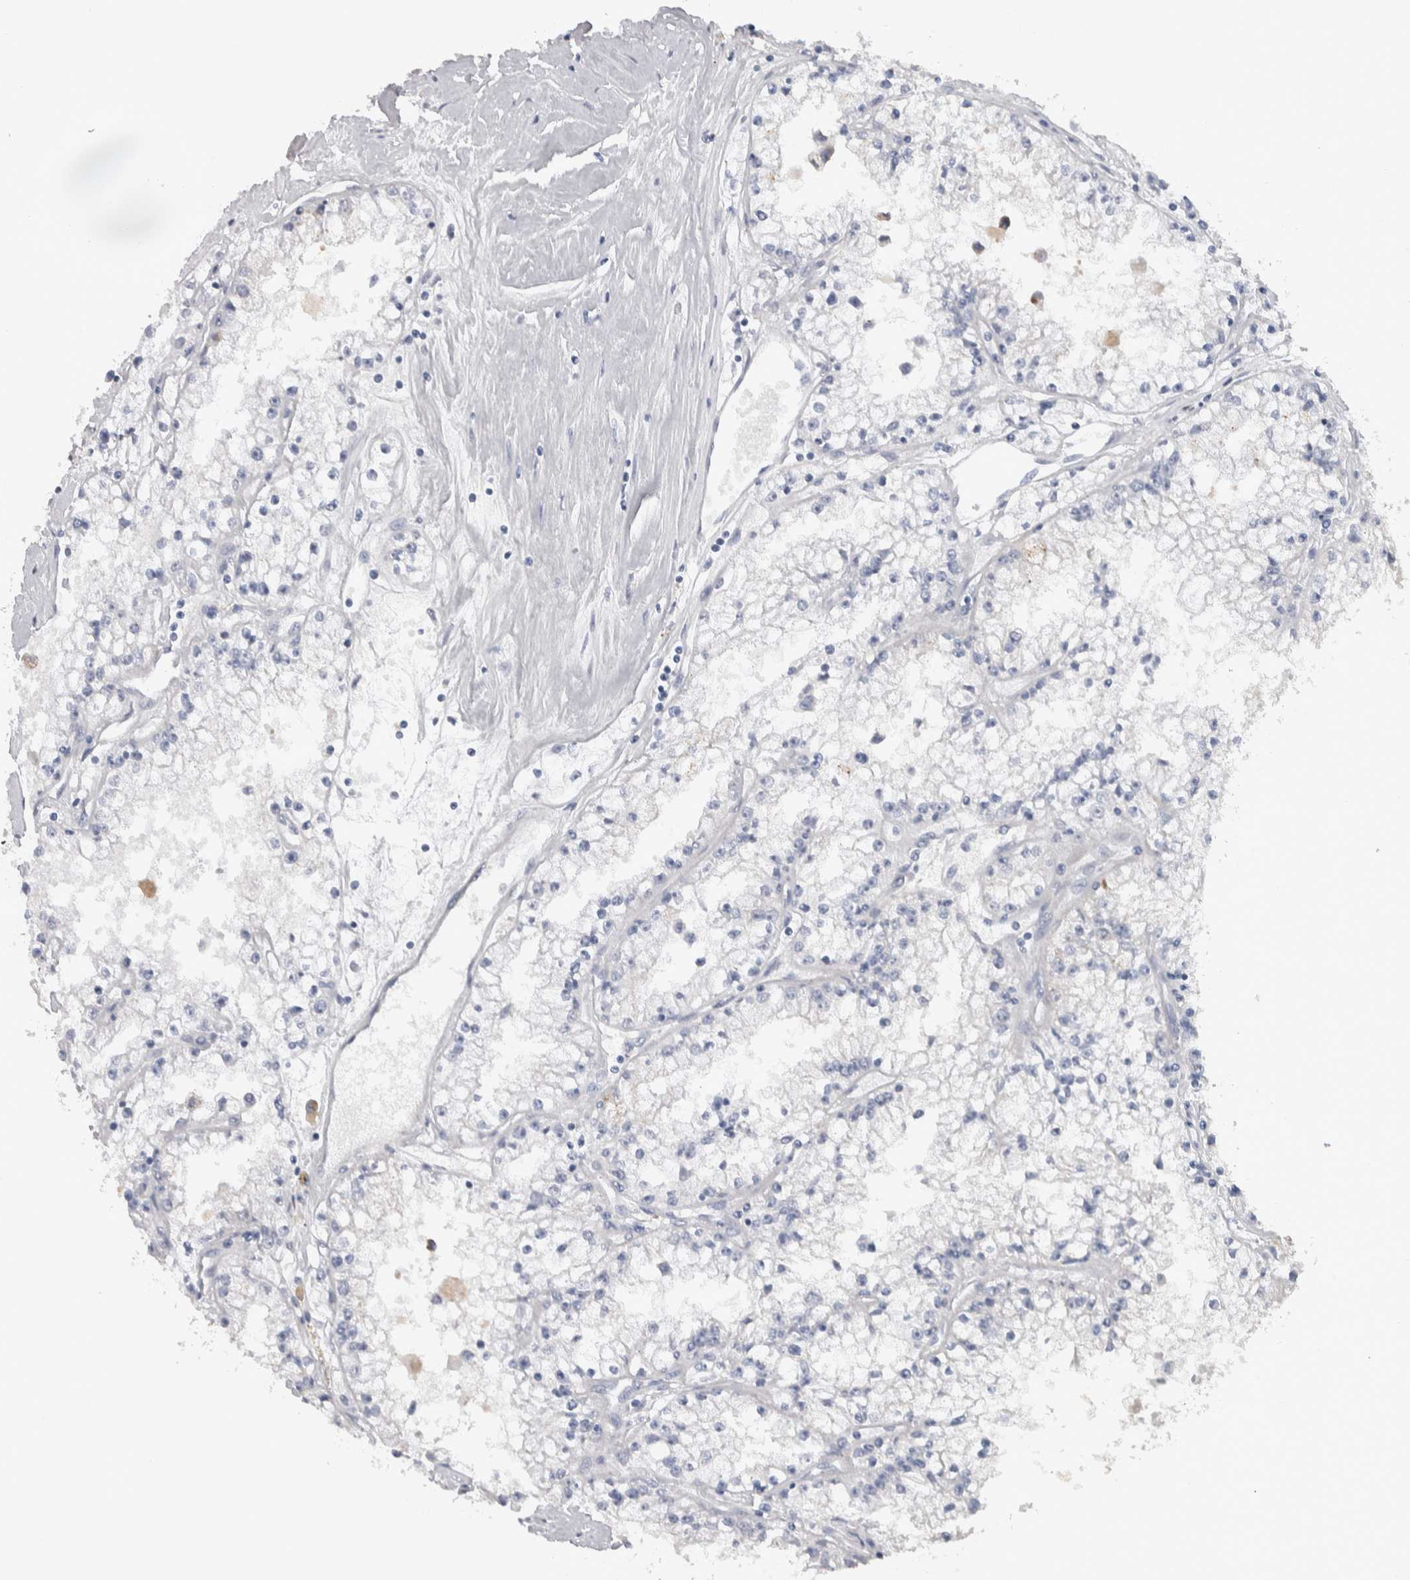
{"staining": {"intensity": "negative", "quantity": "none", "location": "none"}, "tissue": "renal cancer", "cell_type": "Tumor cells", "image_type": "cancer", "snomed": [{"axis": "morphology", "description": "Adenocarcinoma, NOS"}, {"axis": "topography", "description": "Kidney"}], "caption": "Protein analysis of adenocarcinoma (renal) displays no significant staining in tumor cells. The staining is performed using DAB brown chromogen with nuclei counter-stained in using hematoxylin.", "gene": "TMEM102", "patient": {"sex": "male", "age": 56}}